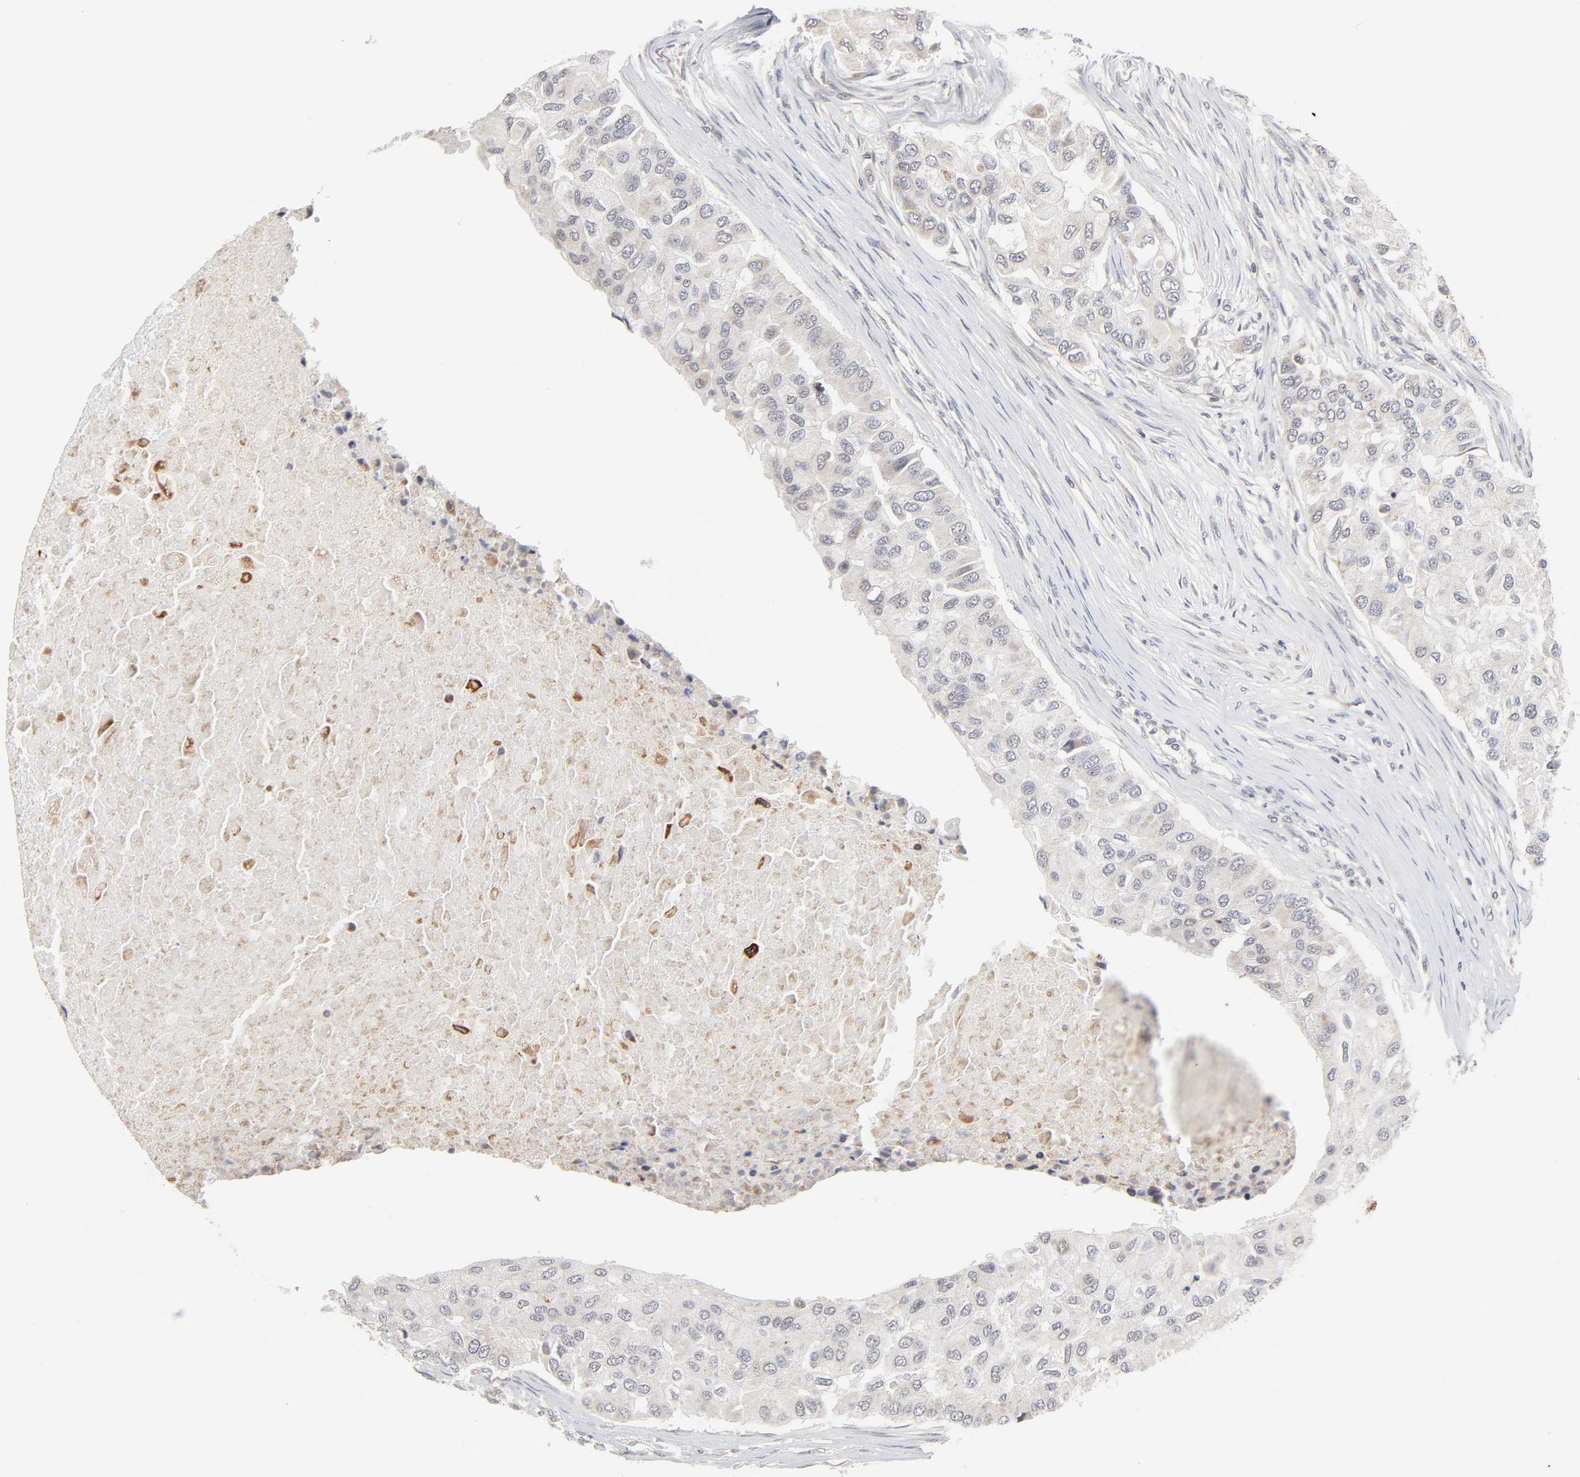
{"staining": {"intensity": "weak", "quantity": "25%-75%", "location": "cytoplasmic/membranous"}, "tissue": "breast cancer", "cell_type": "Tumor cells", "image_type": "cancer", "snomed": [{"axis": "morphology", "description": "Normal tissue, NOS"}, {"axis": "morphology", "description": "Duct carcinoma"}, {"axis": "topography", "description": "Breast"}], "caption": "Immunohistochemistry (IHC) (DAB (3,3'-diaminobenzidine)) staining of human breast cancer exhibits weak cytoplasmic/membranous protein expression in about 25%-75% of tumor cells. (IHC, brightfield microscopy, high magnification).", "gene": "AUH", "patient": {"sex": "female", "age": 49}}